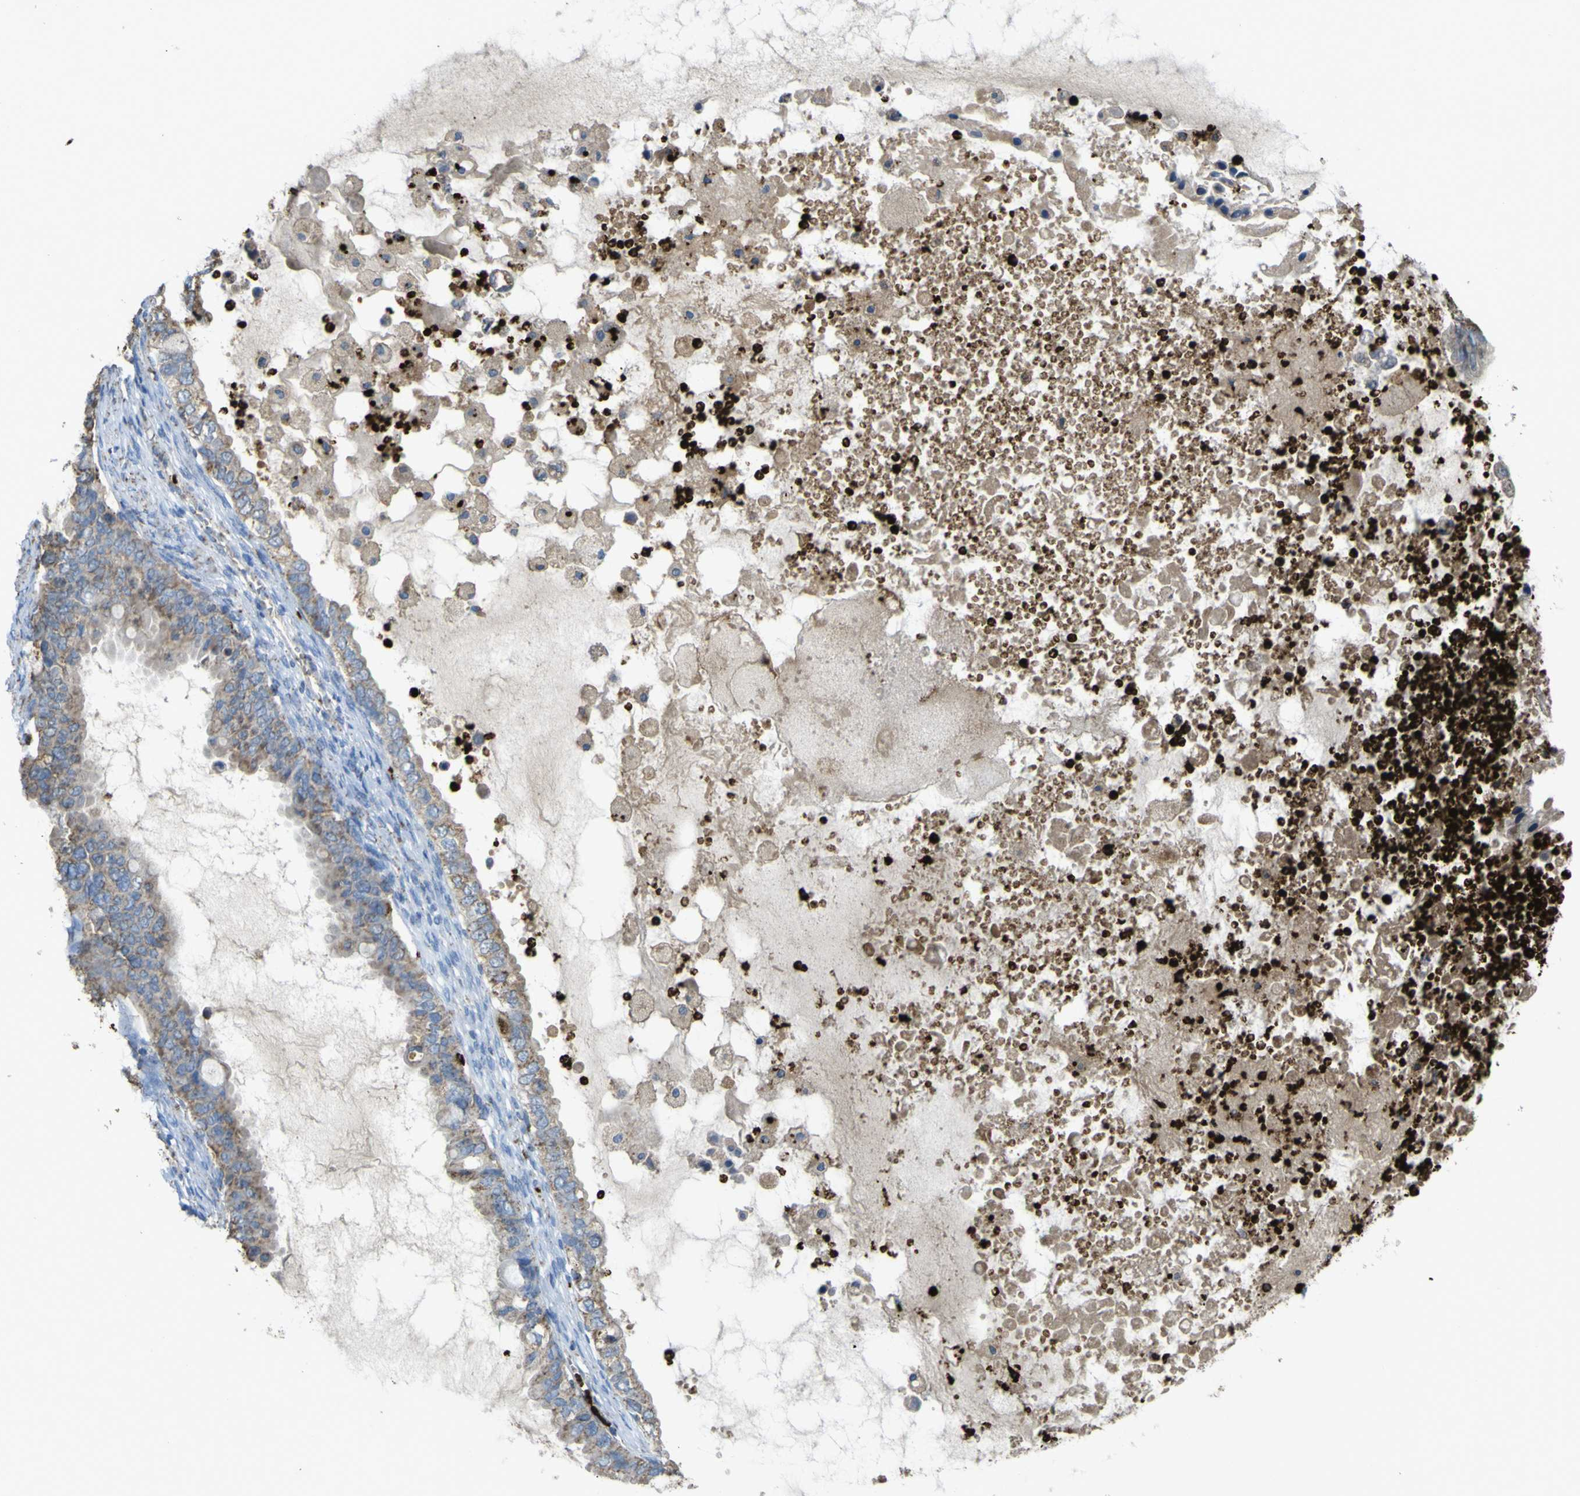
{"staining": {"intensity": "moderate", "quantity": ">75%", "location": "cytoplasmic/membranous"}, "tissue": "ovarian cancer", "cell_type": "Tumor cells", "image_type": "cancer", "snomed": [{"axis": "morphology", "description": "Cystadenocarcinoma, mucinous, NOS"}, {"axis": "topography", "description": "Ovary"}], "caption": "Ovarian cancer (mucinous cystadenocarcinoma) was stained to show a protein in brown. There is medium levels of moderate cytoplasmic/membranous positivity in approximately >75% of tumor cells.", "gene": "ACSL3", "patient": {"sex": "female", "age": 80}}